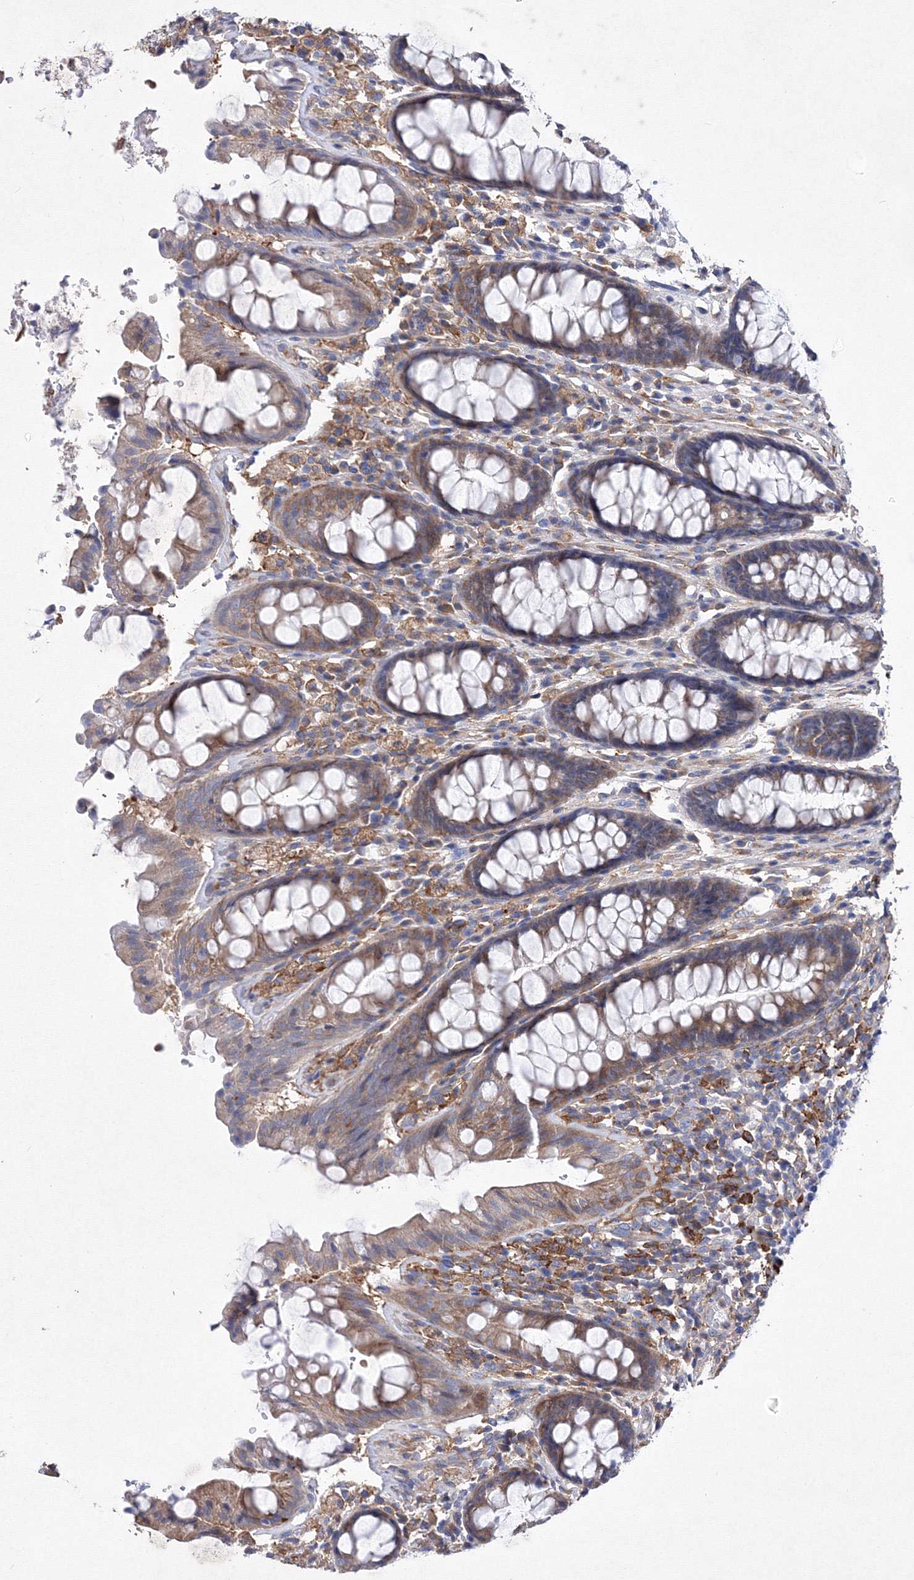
{"staining": {"intensity": "moderate", "quantity": "25%-75%", "location": "cytoplasmic/membranous"}, "tissue": "rectum", "cell_type": "Glandular cells", "image_type": "normal", "snomed": [{"axis": "morphology", "description": "Normal tissue, NOS"}, {"axis": "topography", "description": "Rectum"}], "caption": "Glandular cells display moderate cytoplasmic/membranous staining in approximately 25%-75% of cells in benign rectum.", "gene": "SNX18", "patient": {"sex": "male", "age": 64}}